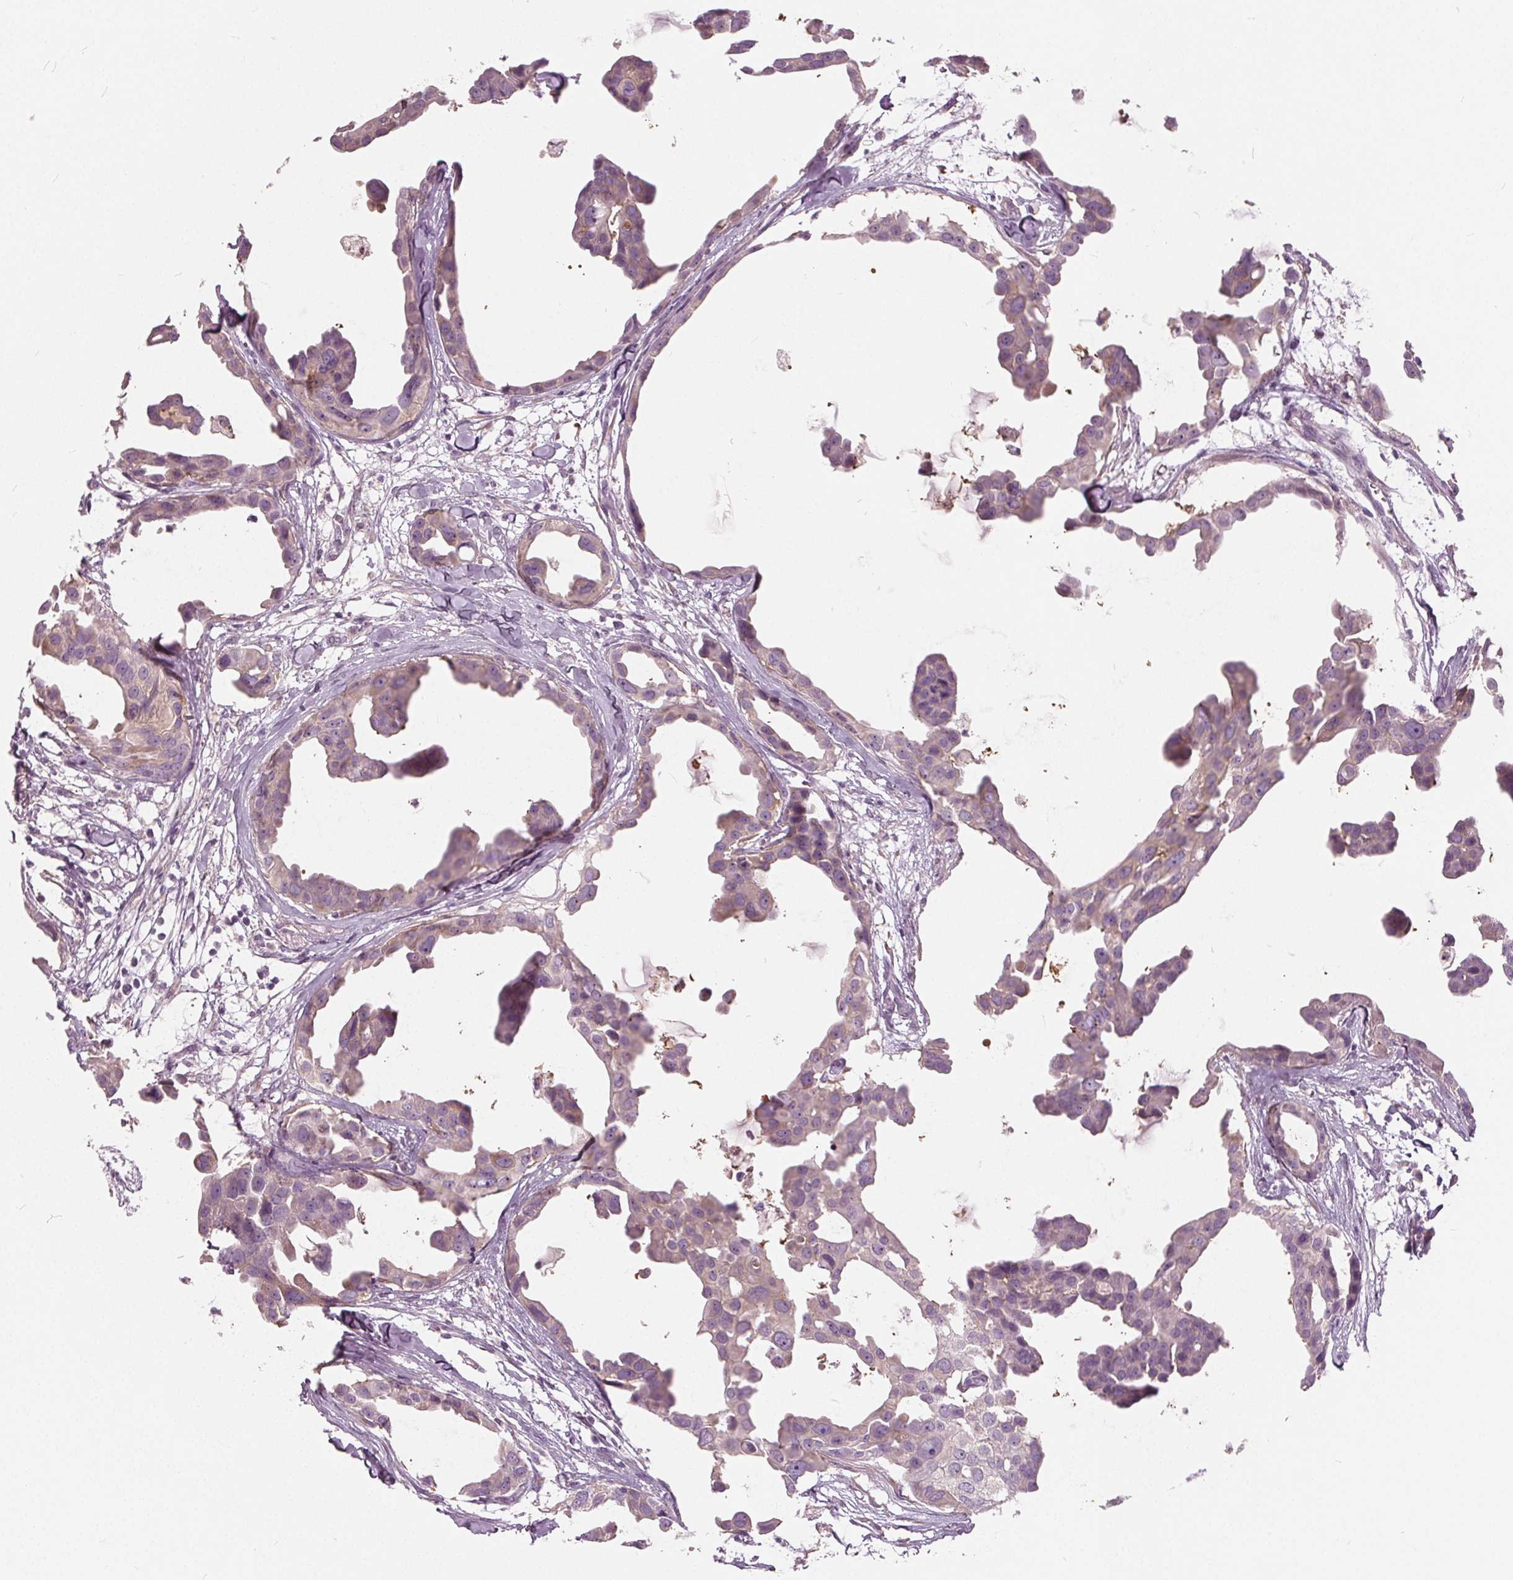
{"staining": {"intensity": "weak", "quantity": "25%-75%", "location": "cytoplasmic/membranous"}, "tissue": "breast cancer", "cell_type": "Tumor cells", "image_type": "cancer", "snomed": [{"axis": "morphology", "description": "Duct carcinoma"}, {"axis": "topography", "description": "Breast"}], "caption": "Protein positivity by IHC exhibits weak cytoplasmic/membranous positivity in approximately 25%-75% of tumor cells in infiltrating ductal carcinoma (breast). (brown staining indicates protein expression, while blue staining denotes nuclei).", "gene": "LHFPL7", "patient": {"sex": "female", "age": 38}}